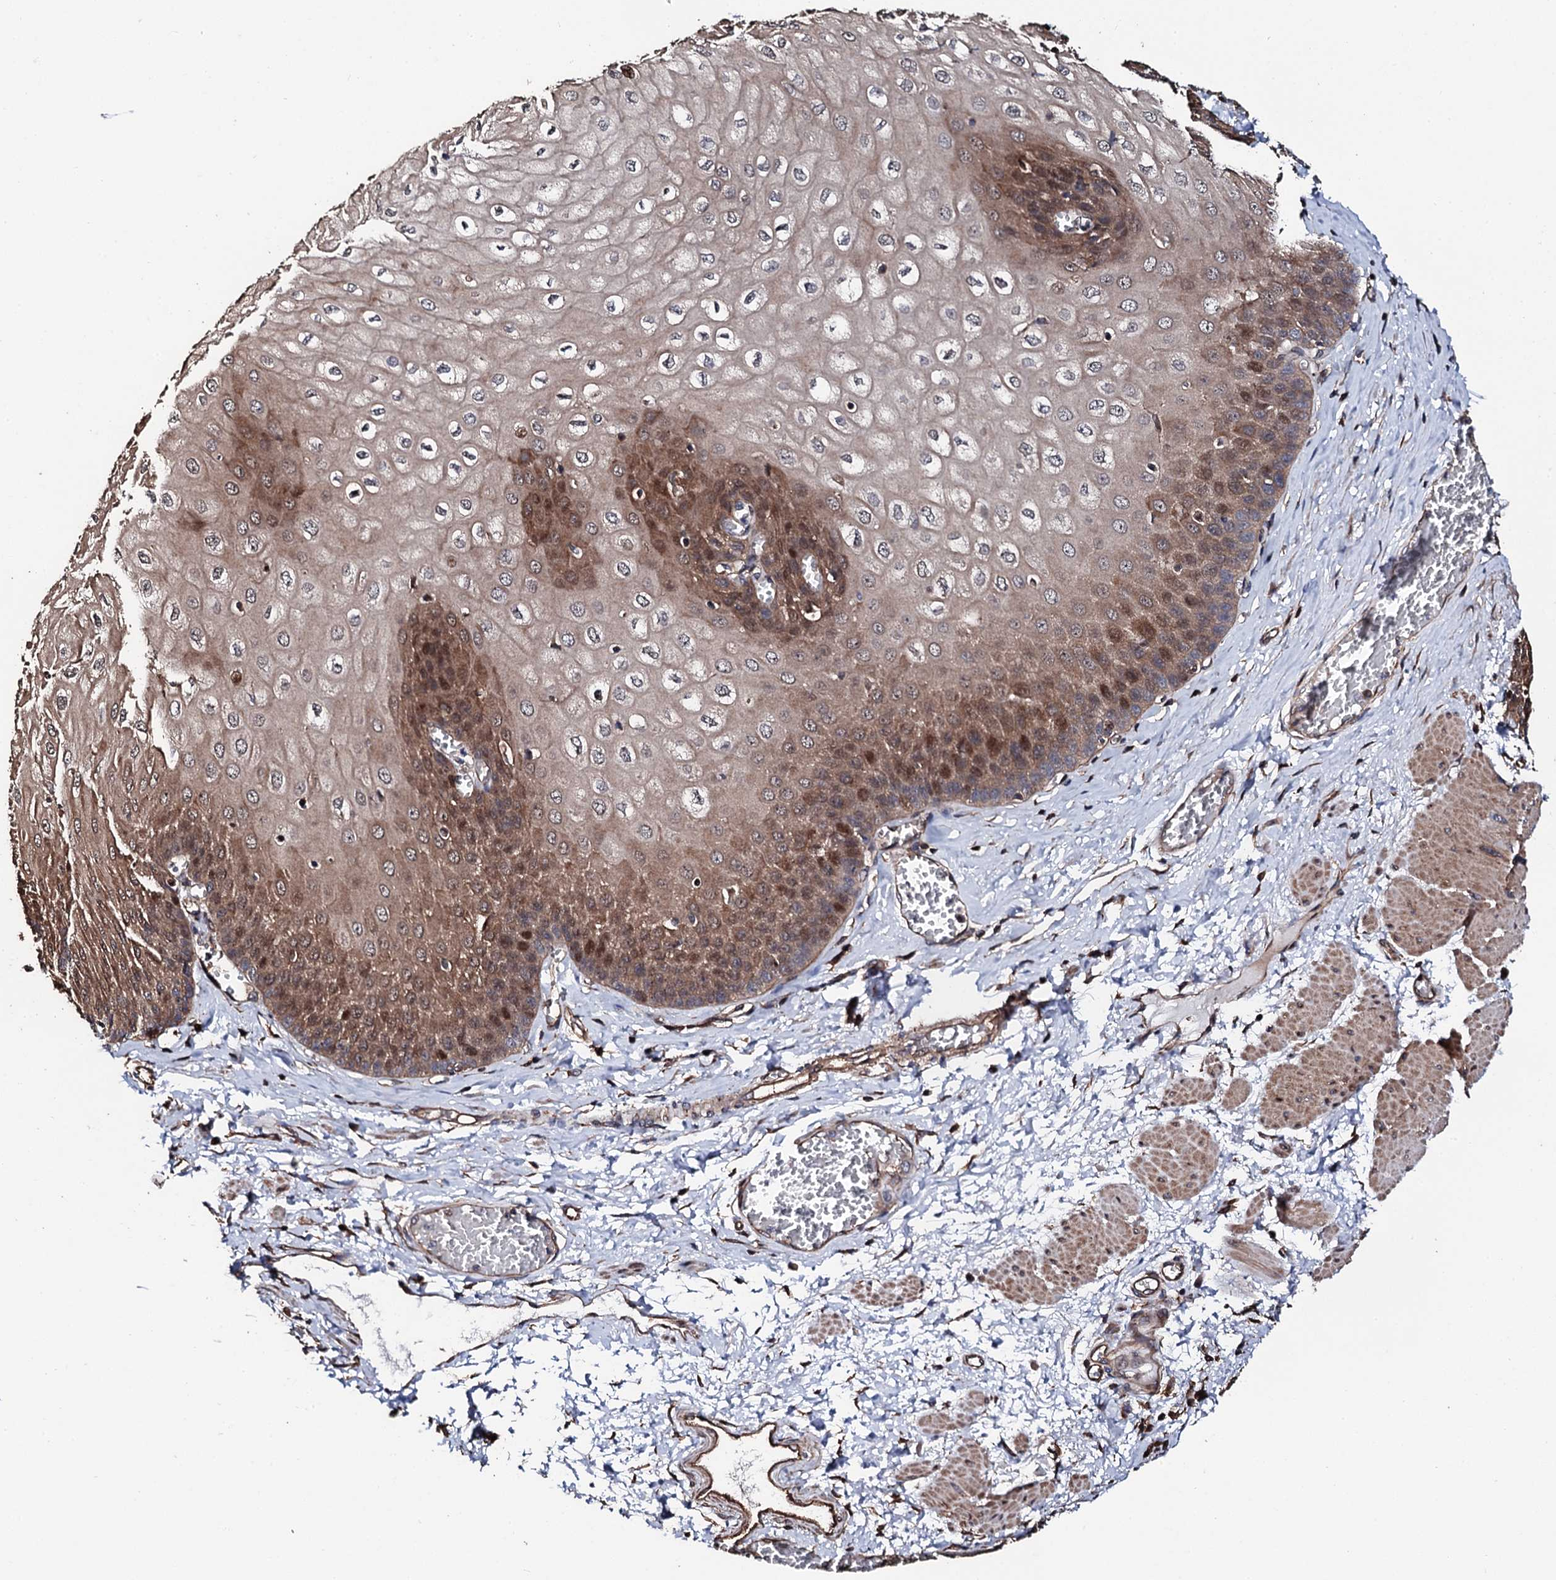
{"staining": {"intensity": "strong", "quantity": "25%-75%", "location": "cytoplasmic/membranous,nuclear"}, "tissue": "esophagus", "cell_type": "Squamous epithelial cells", "image_type": "normal", "snomed": [{"axis": "morphology", "description": "Normal tissue, NOS"}, {"axis": "topography", "description": "Esophagus"}], "caption": "The photomicrograph reveals immunohistochemical staining of unremarkable esophagus. There is strong cytoplasmic/membranous,nuclear staining is seen in about 25%-75% of squamous epithelial cells. (Stains: DAB (3,3'-diaminobenzidine) in brown, nuclei in blue, Microscopy: brightfield microscopy at high magnification).", "gene": "CKAP5", "patient": {"sex": "male", "age": 60}}